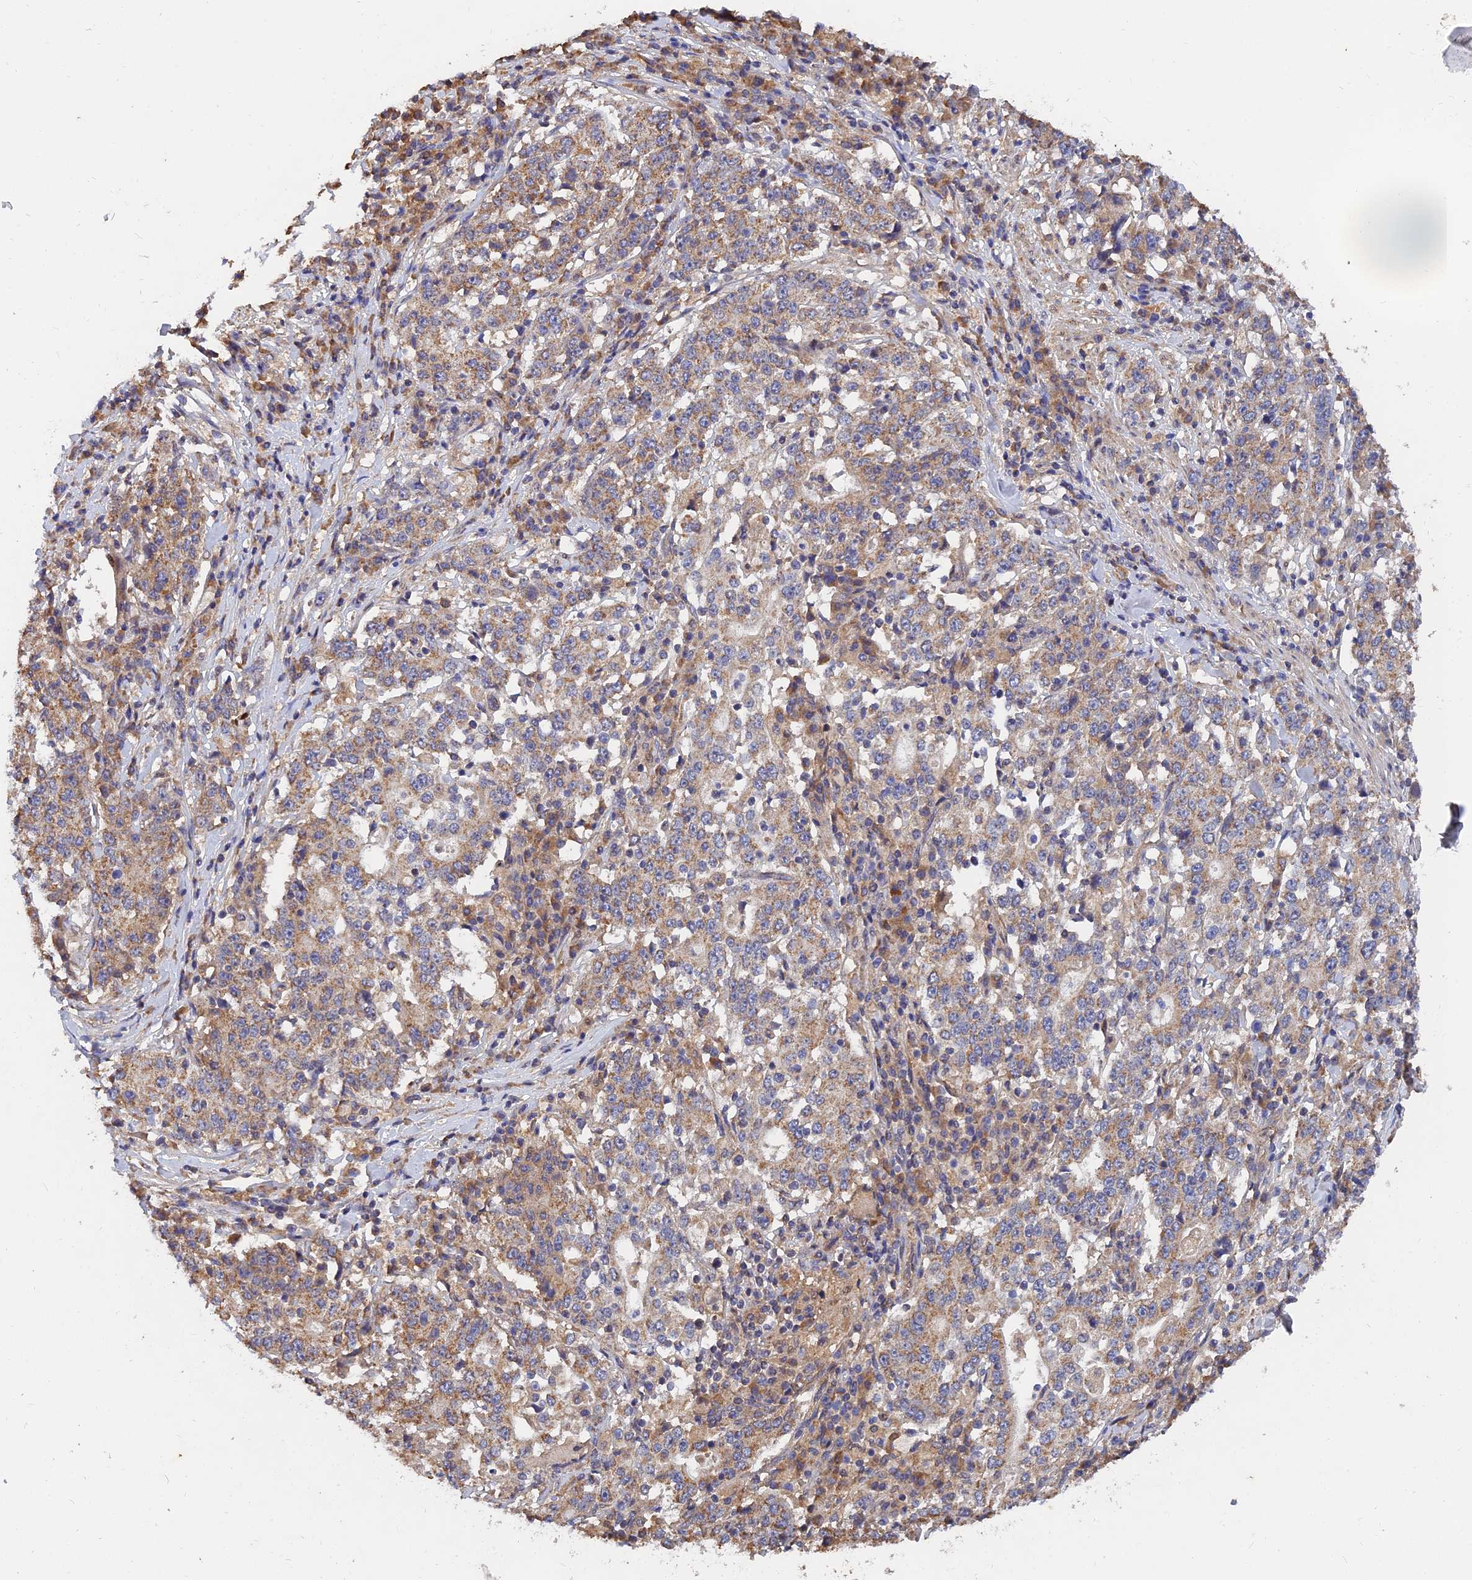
{"staining": {"intensity": "moderate", "quantity": "25%-75%", "location": "cytoplasmic/membranous"}, "tissue": "stomach cancer", "cell_type": "Tumor cells", "image_type": "cancer", "snomed": [{"axis": "morphology", "description": "Adenocarcinoma, NOS"}, {"axis": "topography", "description": "Stomach"}], "caption": "Immunohistochemistry (IHC) staining of stomach cancer (adenocarcinoma), which reveals medium levels of moderate cytoplasmic/membranous positivity in approximately 25%-75% of tumor cells indicating moderate cytoplasmic/membranous protein staining. The staining was performed using DAB (brown) for protein detection and nuclei were counterstained in hematoxylin (blue).", "gene": "SLC38A11", "patient": {"sex": "male", "age": 59}}